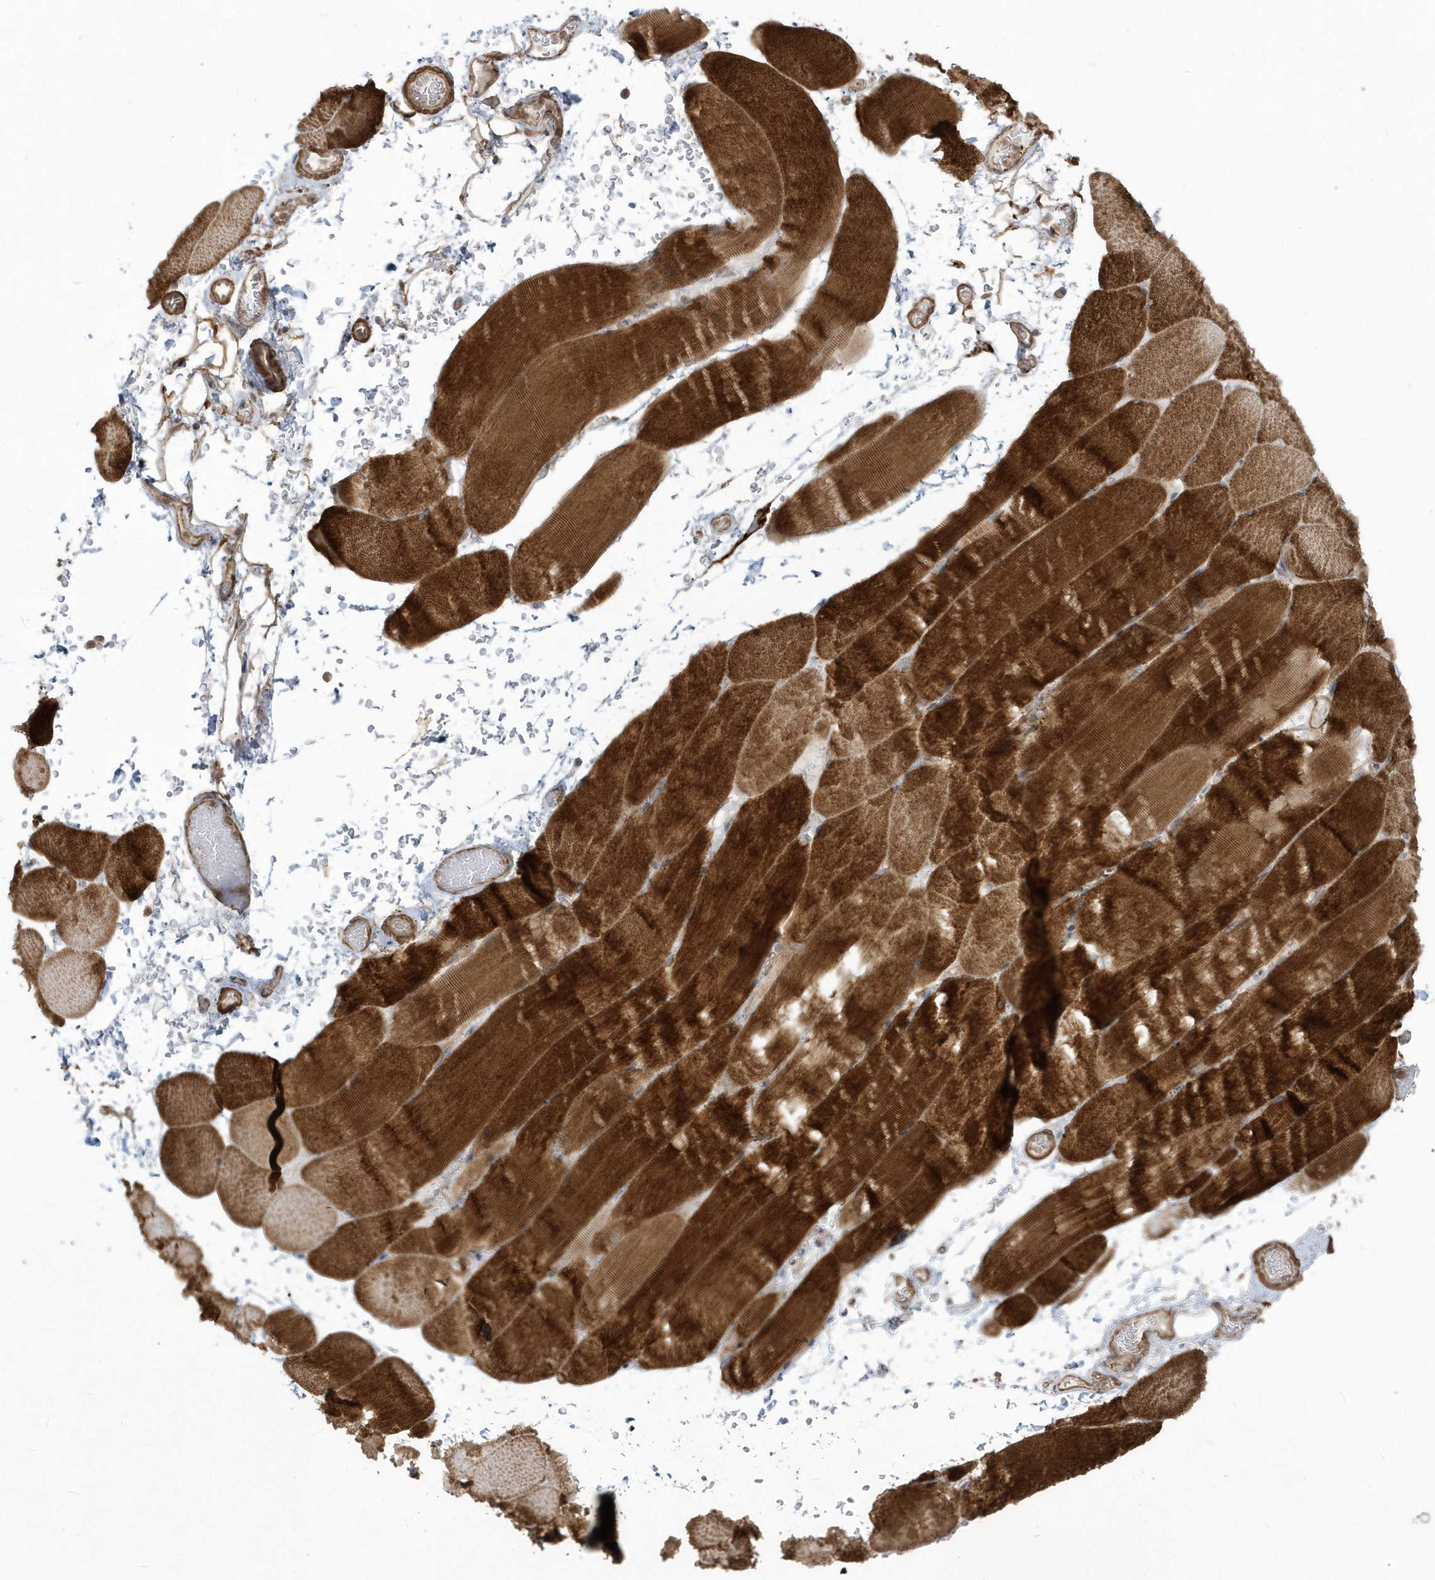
{"staining": {"intensity": "strong", "quantity": ">75%", "location": "cytoplasmic/membranous"}, "tissue": "skeletal muscle", "cell_type": "Myocytes", "image_type": "normal", "snomed": [{"axis": "morphology", "description": "Normal tissue, NOS"}, {"axis": "topography", "description": "Skeletal muscle"}, {"axis": "topography", "description": "Parathyroid gland"}], "caption": "Myocytes demonstrate high levels of strong cytoplasmic/membranous expression in about >75% of cells in normal human skeletal muscle. The staining was performed using DAB (3,3'-diaminobenzidine), with brown indicating positive protein expression. Nuclei are stained blue with hematoxylin.", "gene": "ARMC8", "patient": {"sex": "female", "age": 37}}